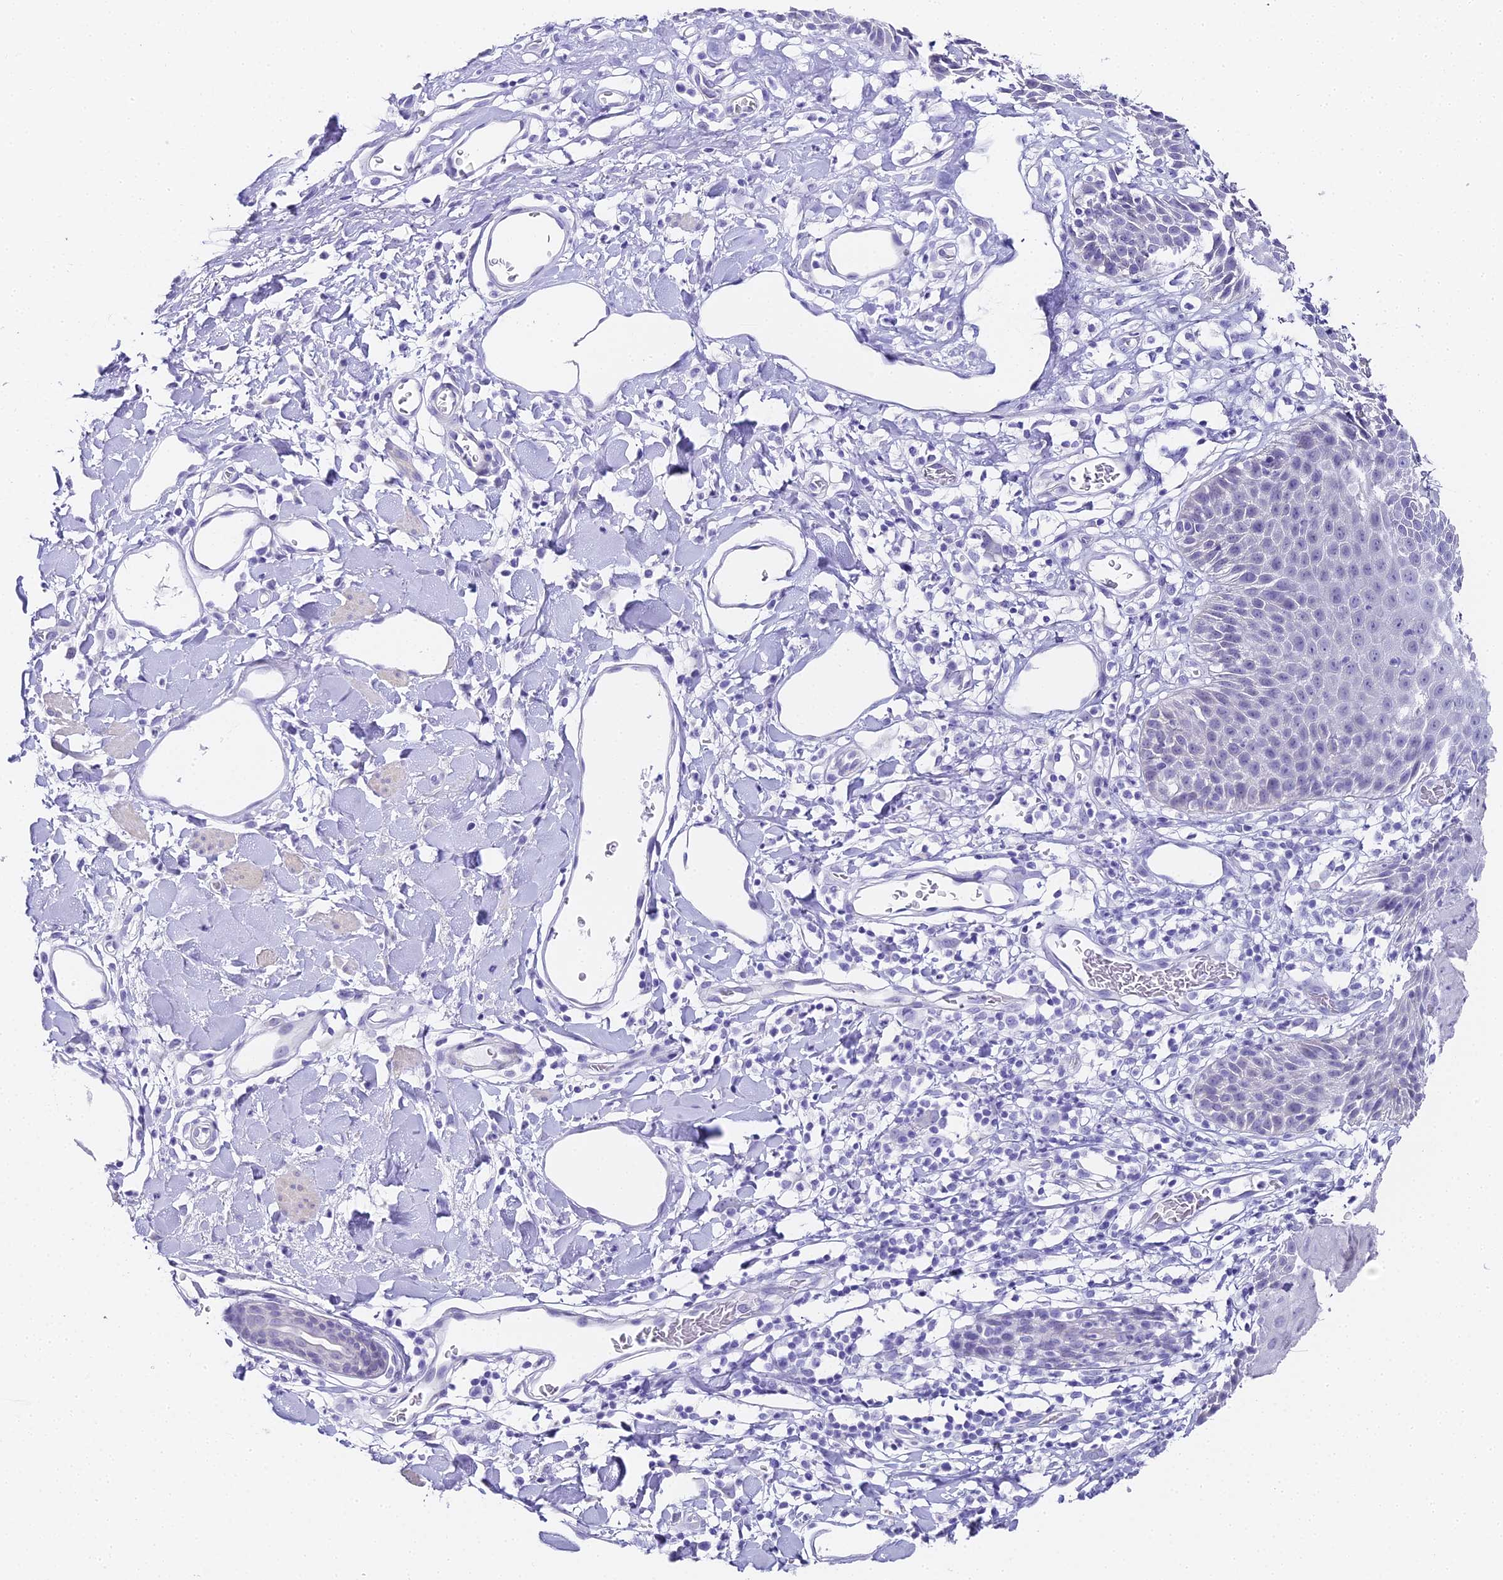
{"staining": {"intensity": "negative", "quantity": "none", "location": "none"}, "tissue": "skin", "cell_type": "Epidermal cells", "image_type": "normal", "snomed": [{"axis": "morphology", "description": "Normal tissue, NOS"}, {"axis": "topography", "description": "Vulva"}], "caption": "Unremarkable skin was stained to show a protein in brown. There is no significant expression in epidermal cells. (DAB immunohistochemistry (IHC) visualized using brightfield microscopy, high magnification).", "gene": "ABHD14A", "patient": {"sex": "female", "age": 68}}